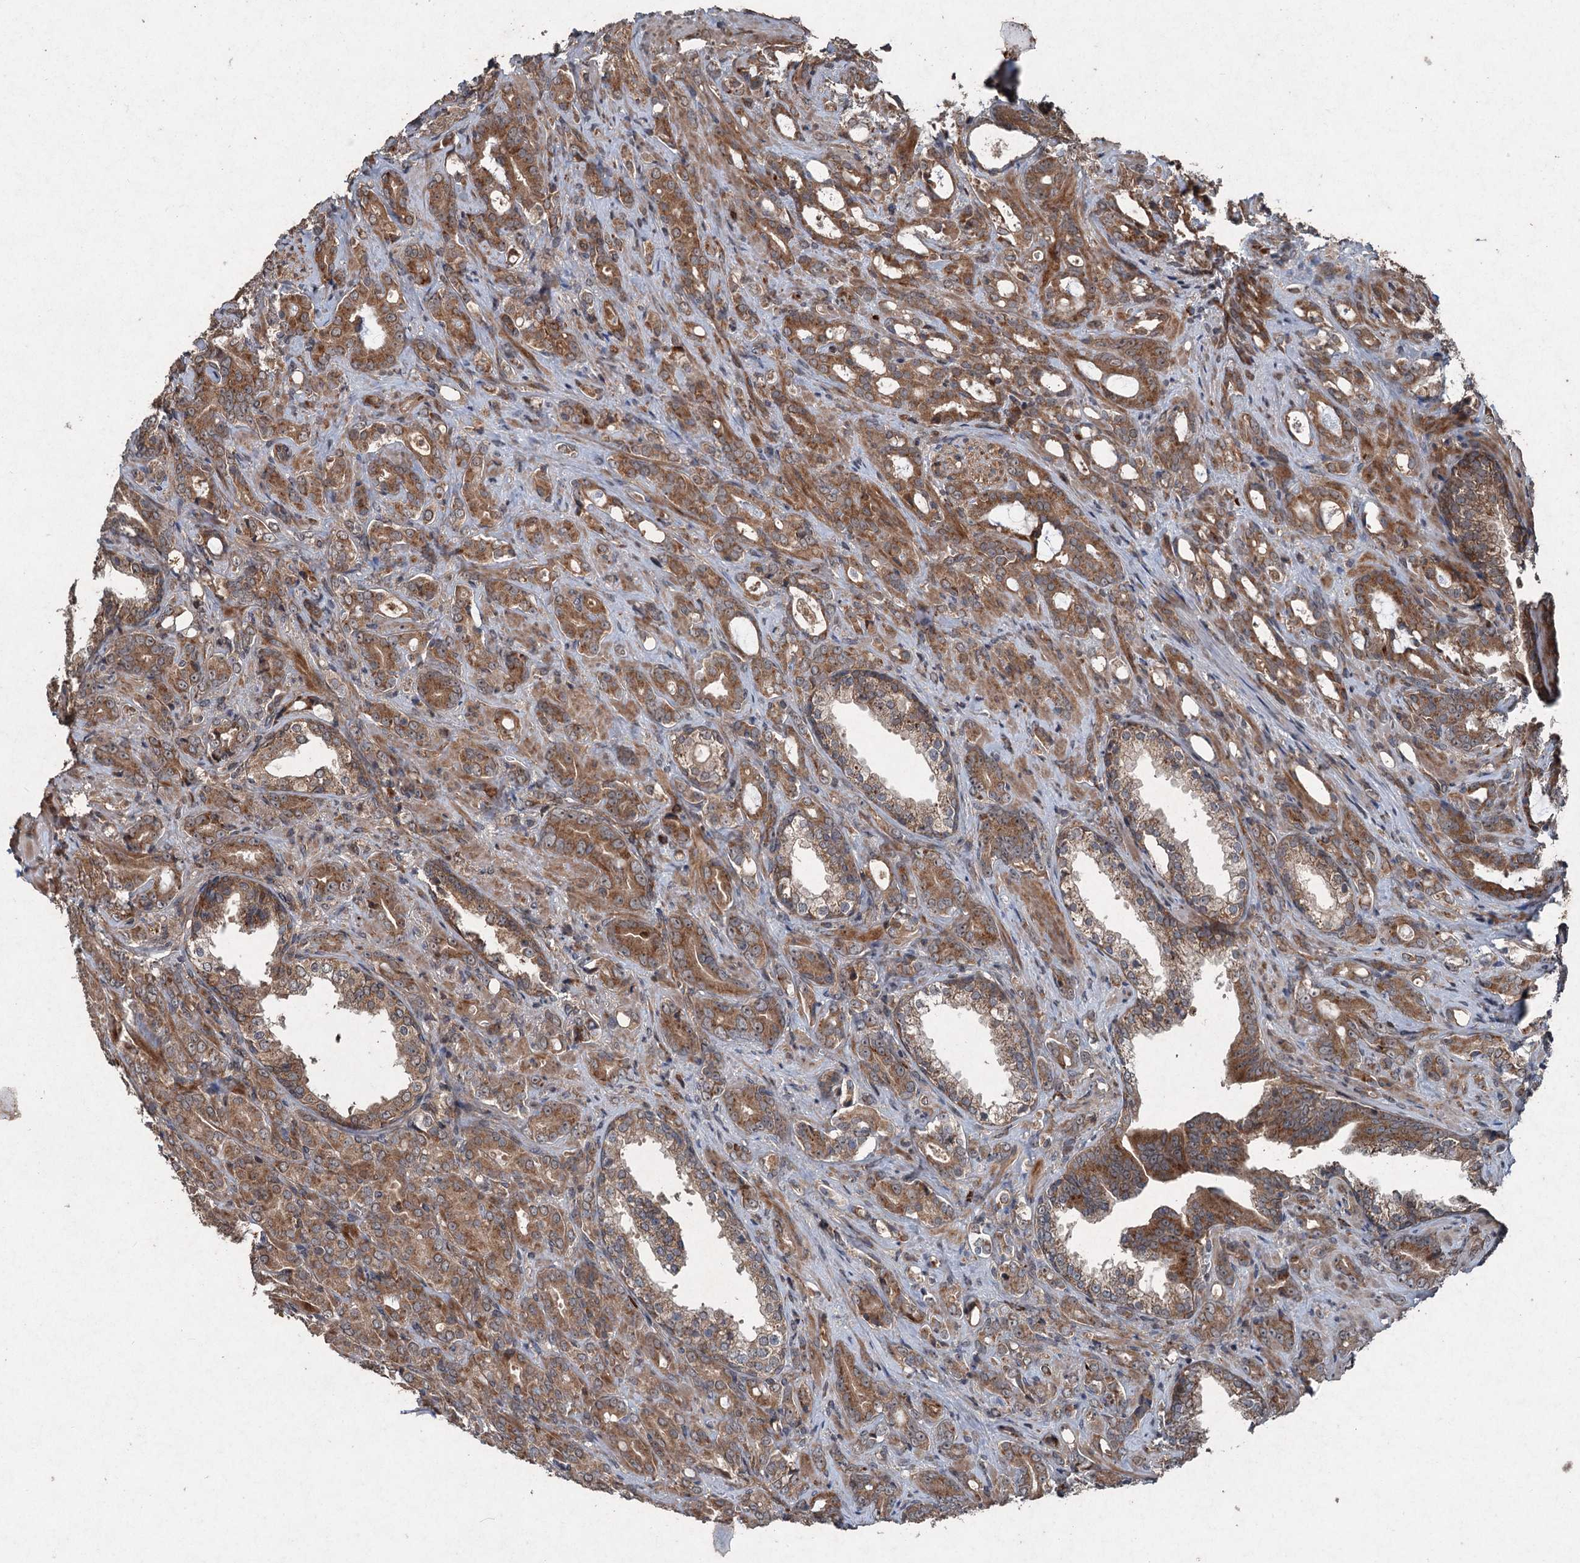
{"staining": {"intensity": "moderate", "quantity": ">75%", "location": "cytoplasmic/membranous"}, "tissue": "prostate cancer", "cell_type": "Tumor cells", "image_type": "cancer", "snomed": [{"axis": "morphology", "description": "Adenocarcinoma, High grade"}, {"axis": "topography", "description": "Prostate"}], "caption": "Prostate adenocarcinoma (high-grade) stained for a protein (brown) exhibits moderate cytoplasmic/membranous positive positivity in about >75% of tumor cells.", "gene": "ALAS1", "patient": {"sex": "male", "age": 72}}